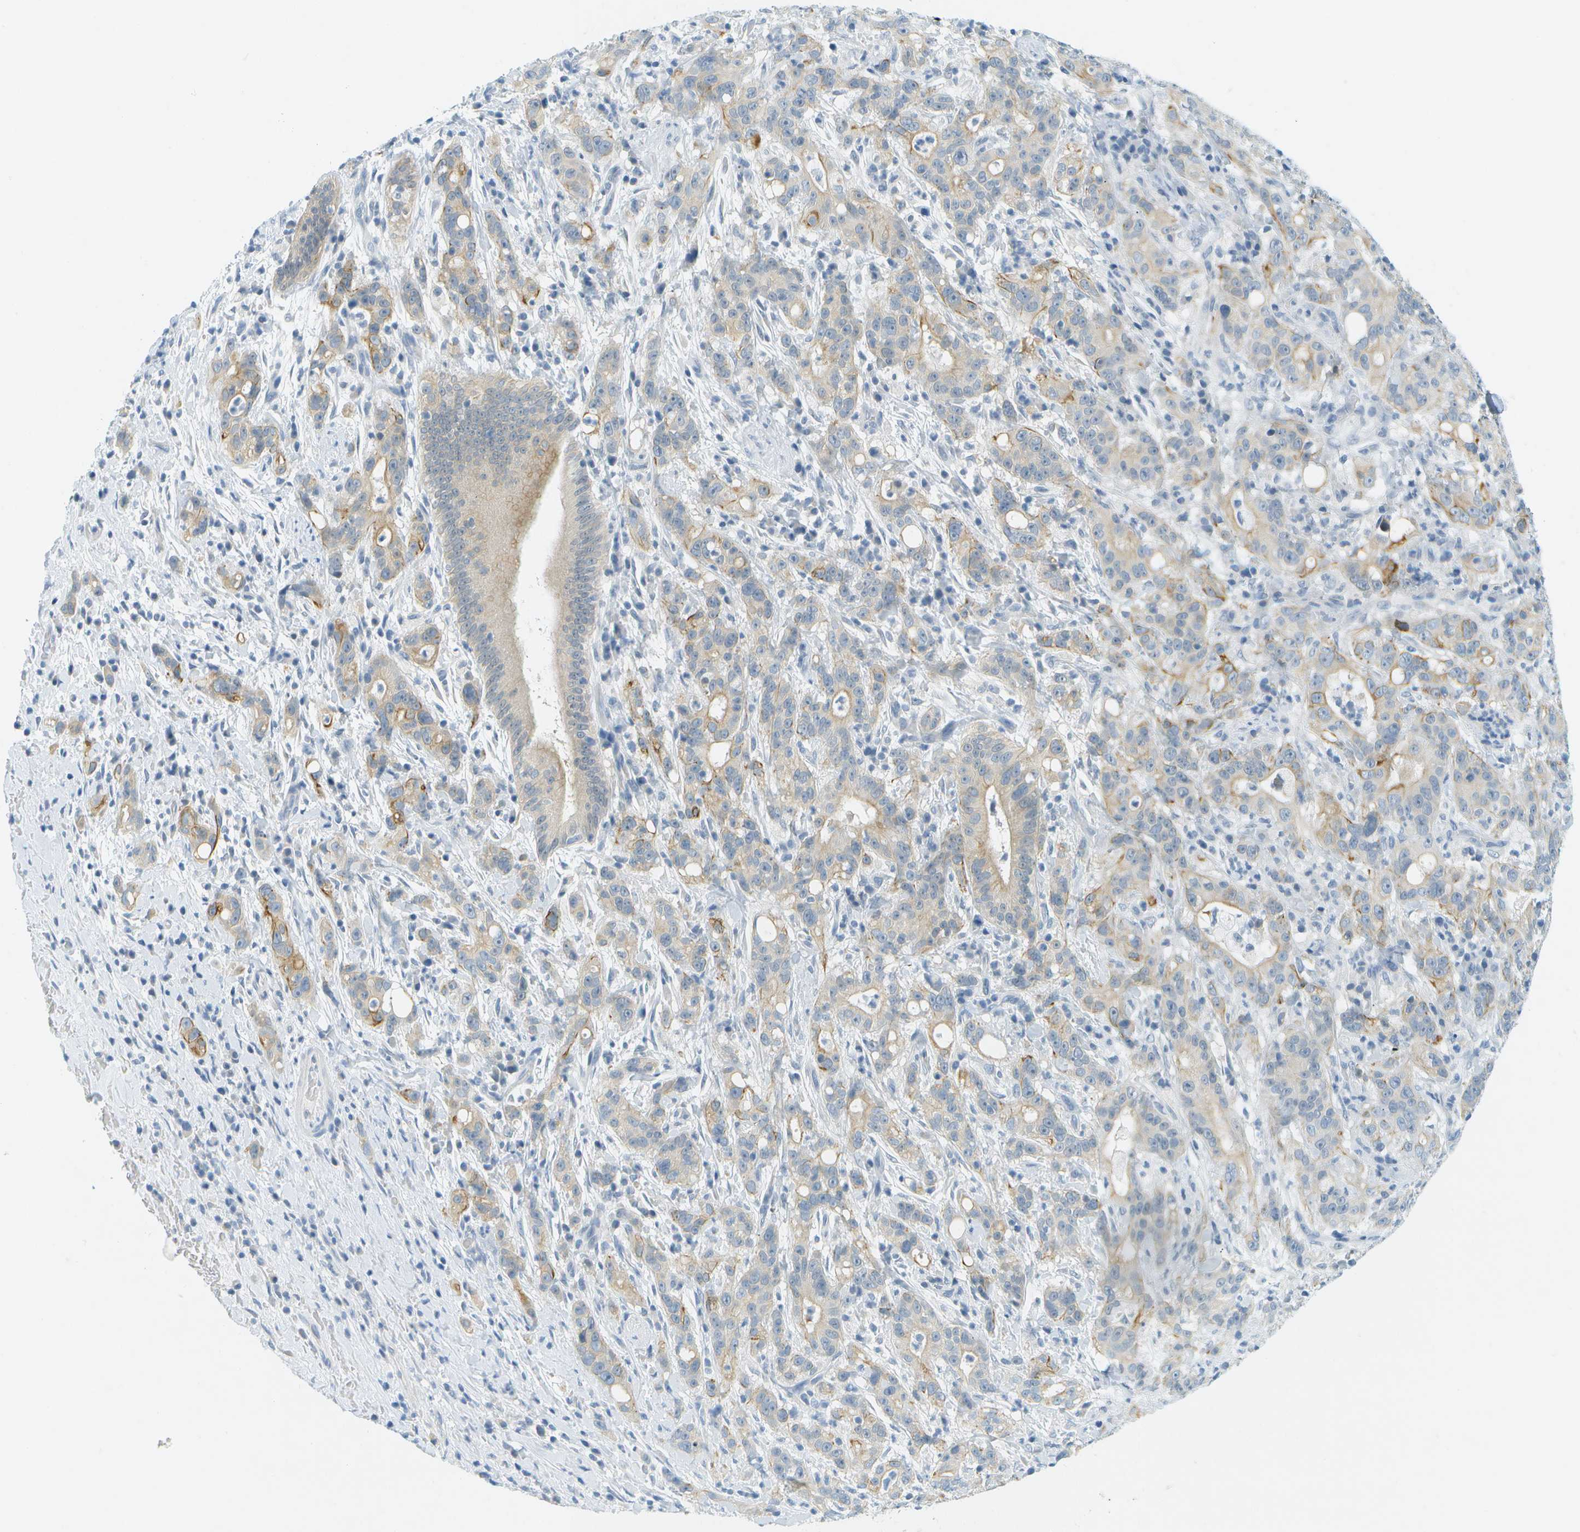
{"staining": {"intensity": "moderate", "quantity": "<25%", "location": "cytoplasmic/membranous"}, "tissue": "liver cancer", "cell_type": "Tumor cells", "image_type": "cancer", "snomed": [{"axis": "morphology", "description": "Cholangiocarcinoma"}, {"axis": "topography", "description": "Liver"}], "caption": "This histopathology image shows immunohistochemistry (IHC) staining of liver cancer (cholangiocarcinoma), with low moderate cytoplasmic/membranous expression in about <25% of tumor cells.", "gene": "SMYD5", "patient": {"sex": "female", "age": 38}}